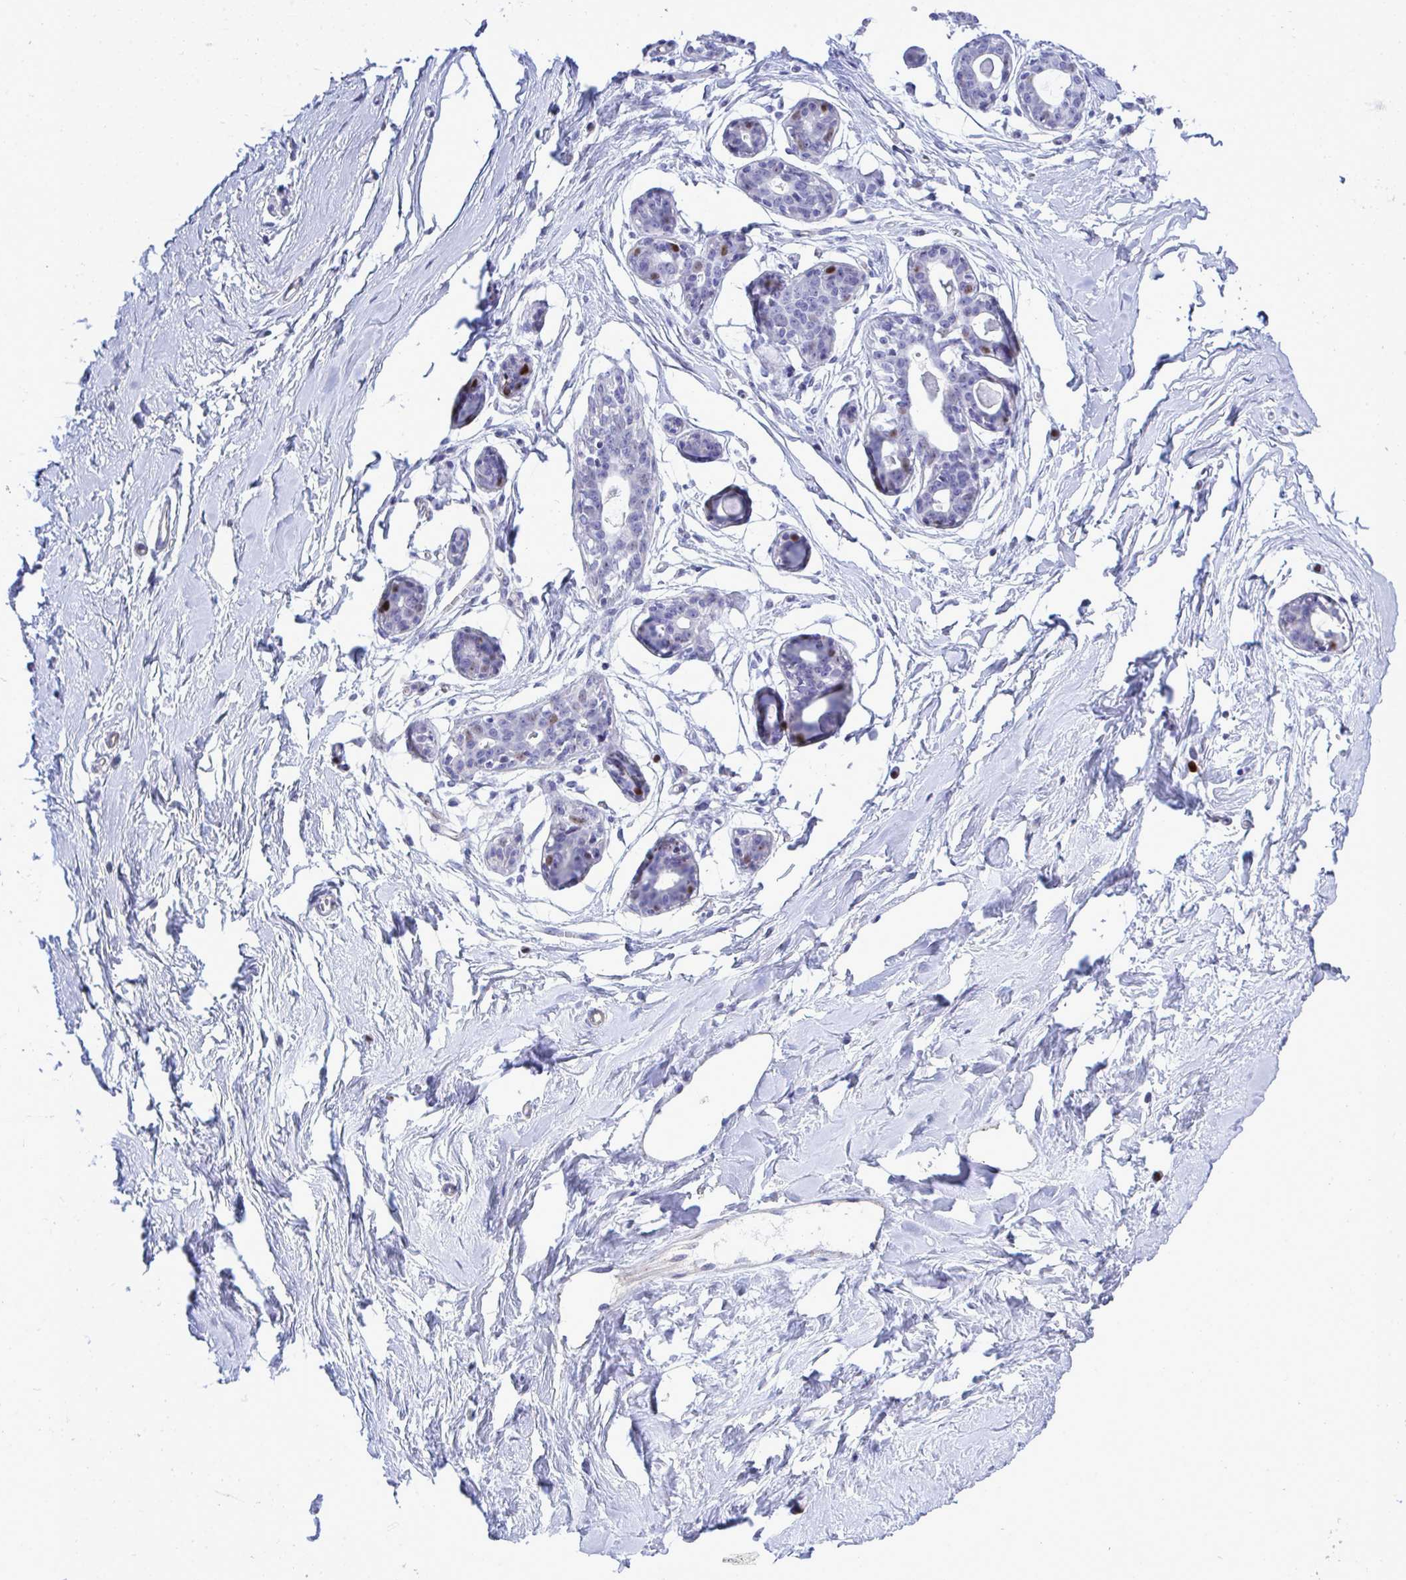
{"staining": {"intensity": "negative", "quantity": "none", "location": "none"}, "tissue": "breast", "cell_type": "Adipocytes", "image_type": "normal", "snomed": [{"axis": "morphology", "description": "Normal tissue, NOS"}, {"axis": "topography", "description": "Breast"}], "caption": "Histopathology image shows no protein positivity in adipocytes of normal breast. (DAB (3,3'-diaminobenzidine) immunohistochemistry (IHC) with hematoxylin counter stain).", "gene": "SLC25A51", "patient": {"sex": "female", "age": 45}}